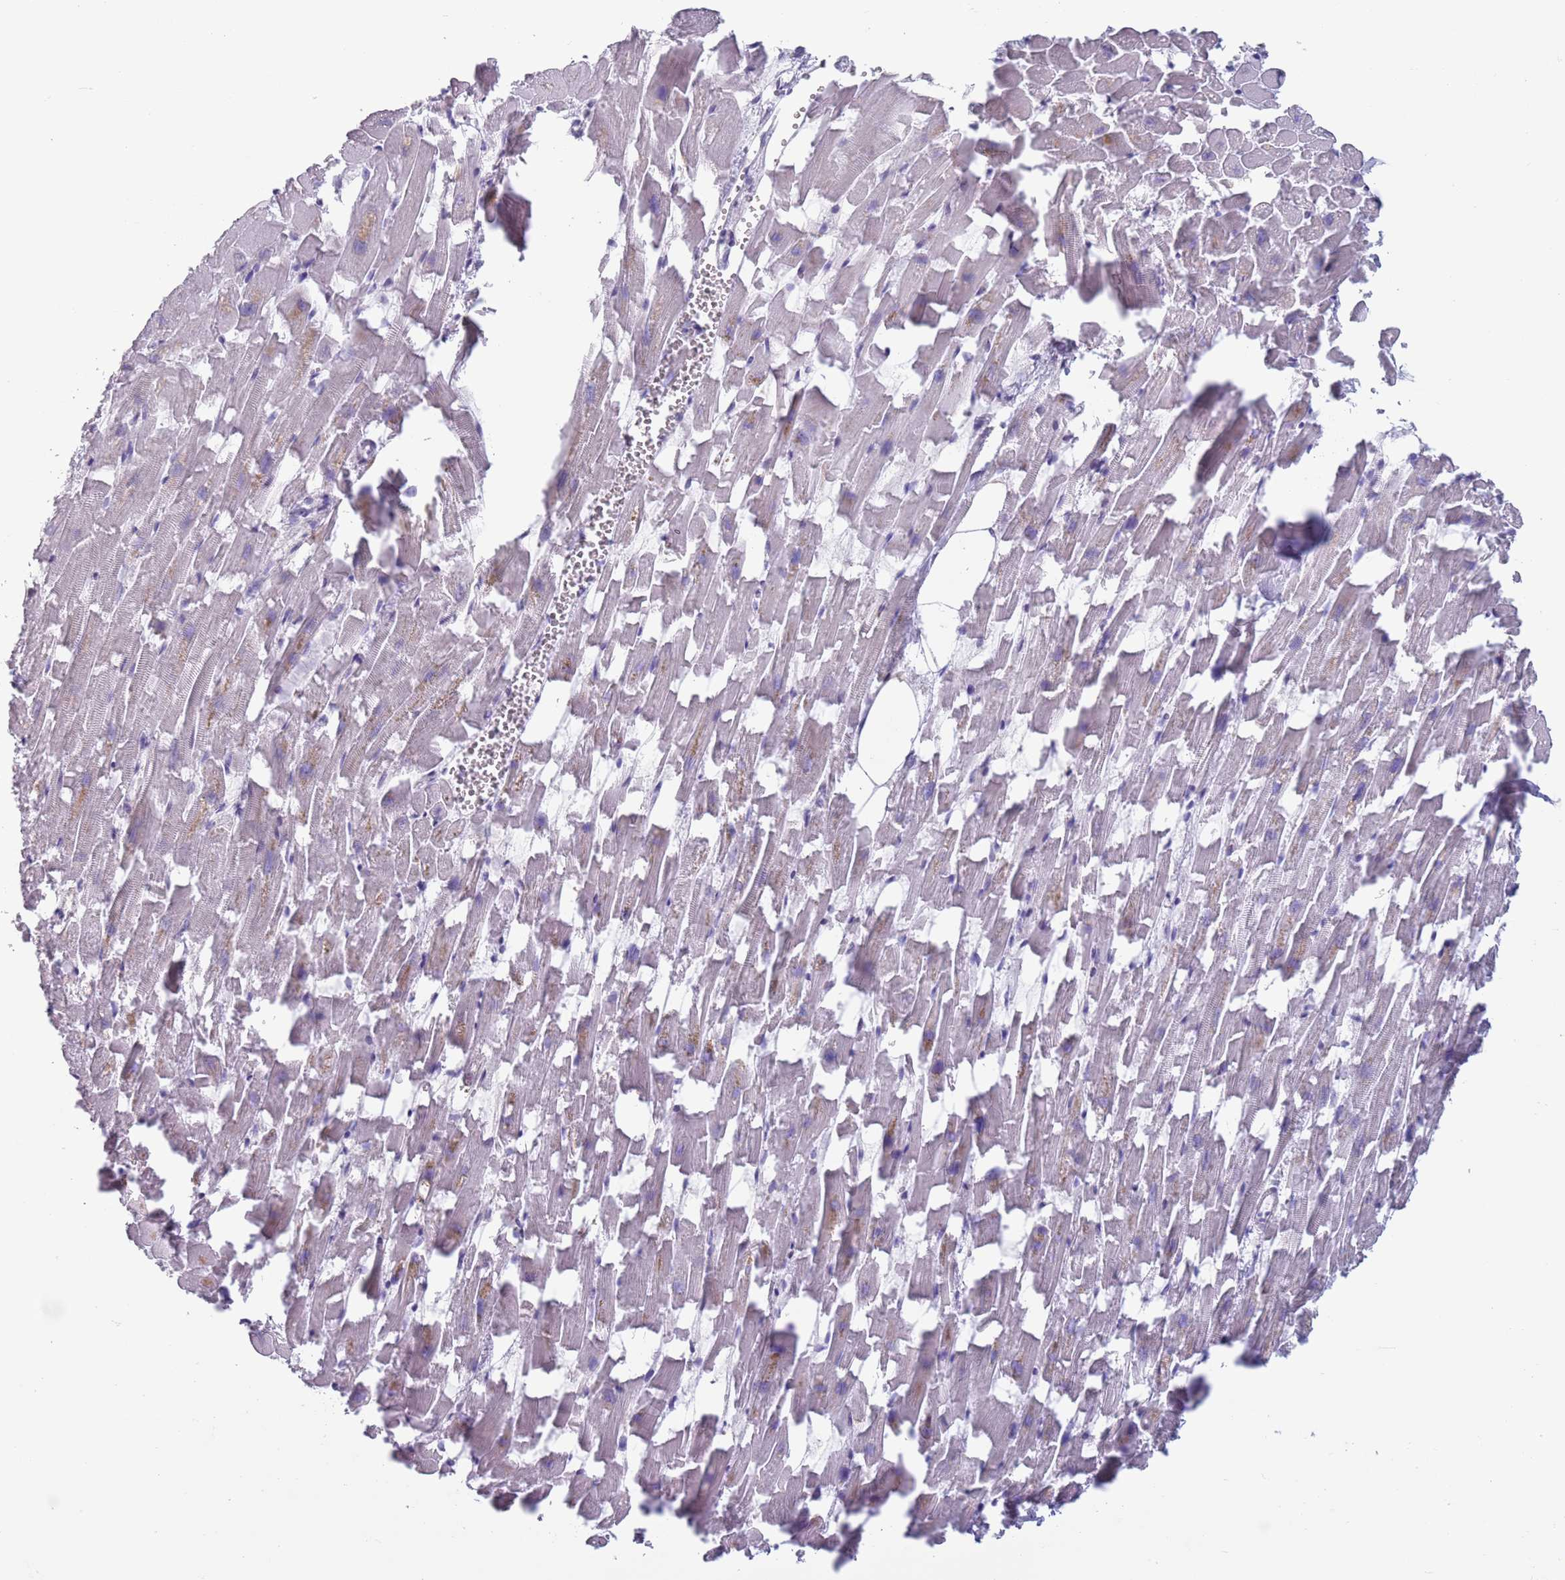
{"staining": {"intensity": "weak", "quantity": "<25%", "location": "cytoplasmic/membranous"}, "tissue": "heart muscle", "cell_type": "Cardiomyocytes", "image_type": "normal", "snomed": [{"axis": "morphology", "description": "Normal tissue, NOS"}, {"axis": "topography", "description": "Heart"}], "caption": "Immunohistochemical staining of normal heart muscle demonstrates no significant expression in cardiomyocytes.", "gene": "ZKSCAN2", "patient": {"sex": "female", "age": 64}}